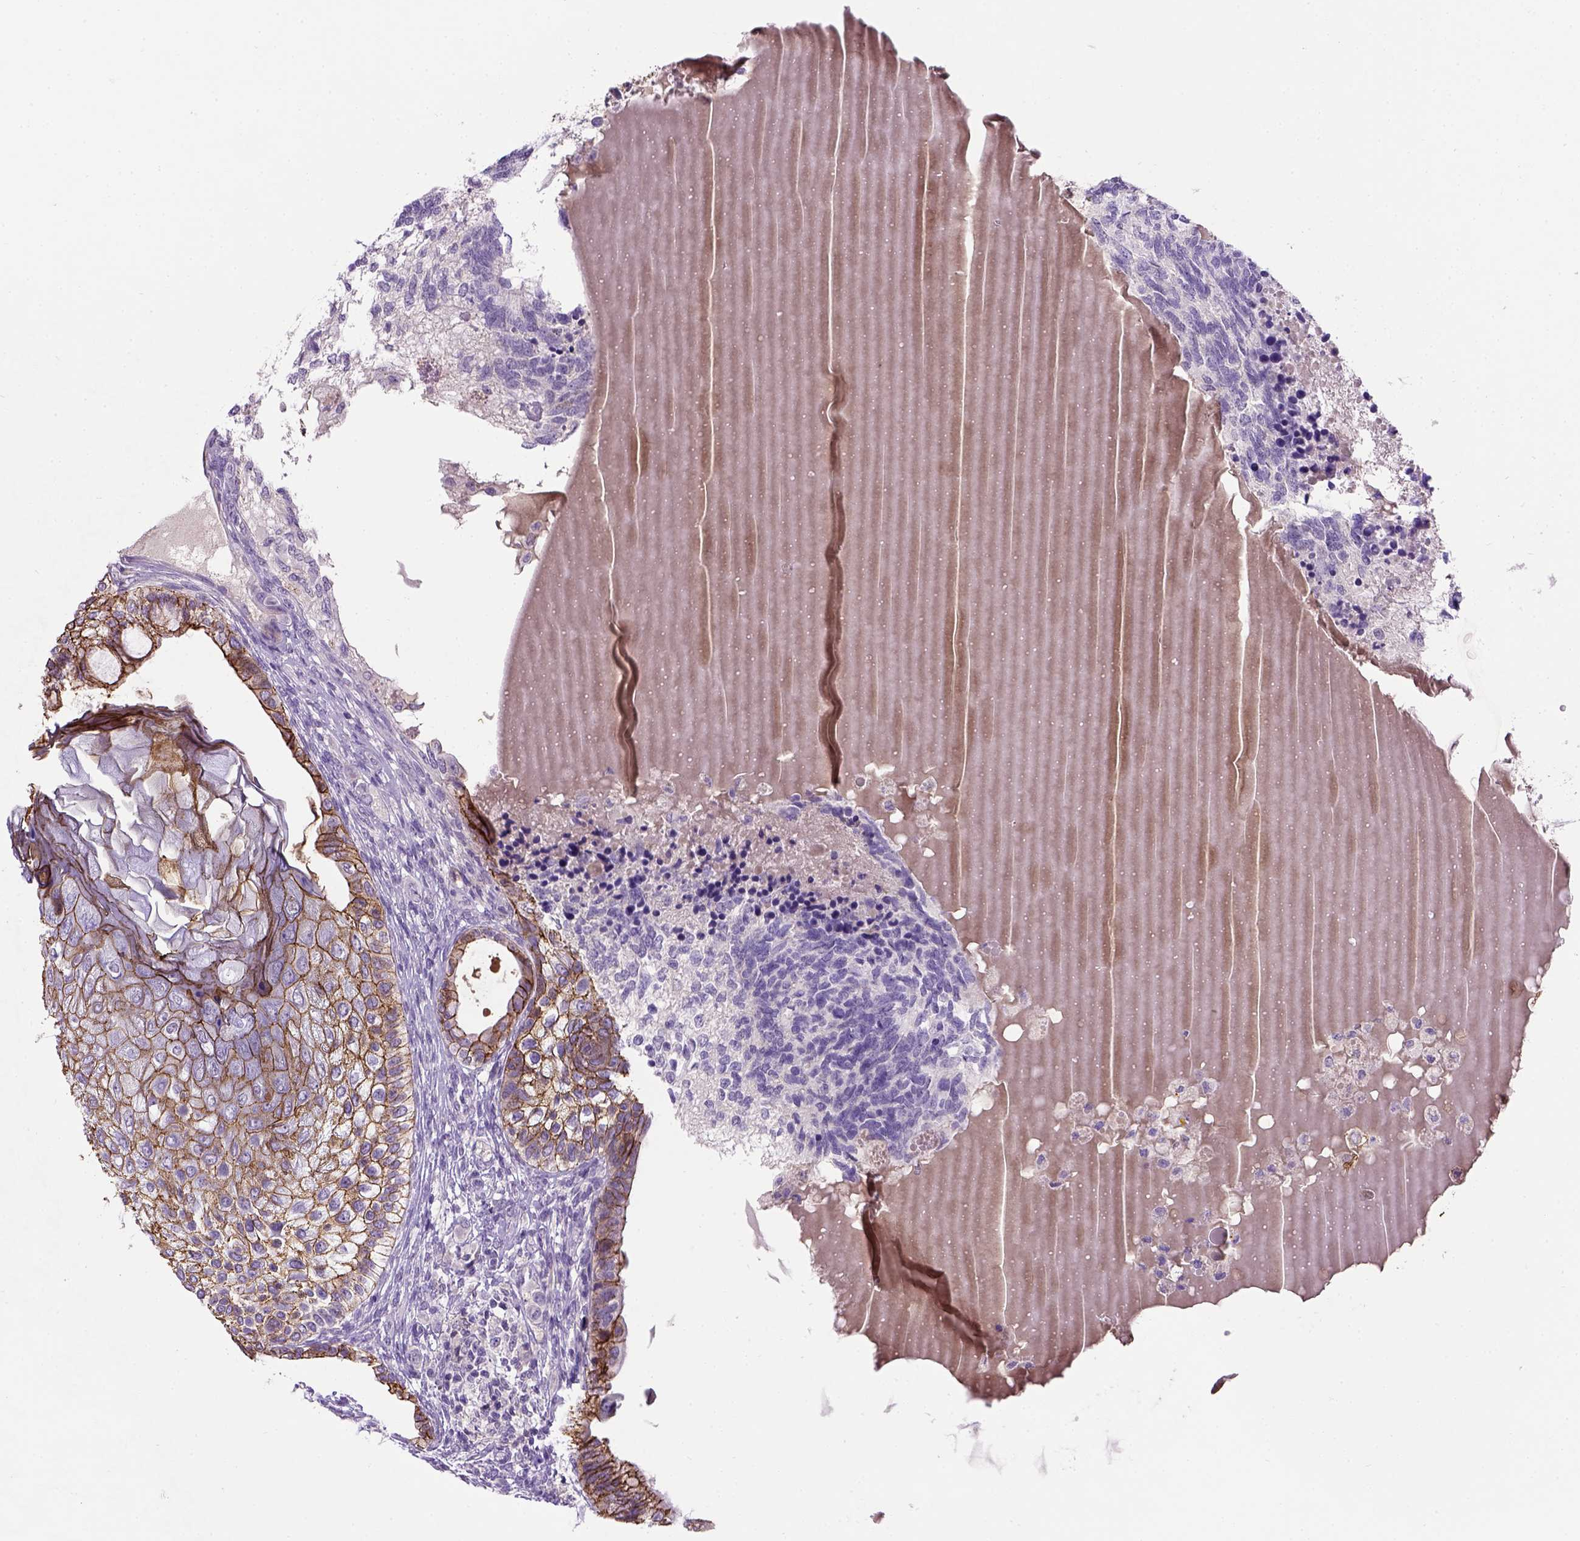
{"staining": {"intensity": "moderate", "quantity": ">75%", "location": "cytoplasmic/membranous"}, "tissue": "testis cancer", "cell_type": "Tumor cells", "image_type": "cancer", "snomed": [{"axis": "morphology", "description": "Seminoma, NOS"}, {"axis": "morphology", "description": "Carcinoma, Embryonal, NOS"}, {"axis": "topography", "description": "Testis"}], "caption": "Immunohistochemistry (IHC) image of neoplastic tissue: testis seminoma stained using IHC displays medium levels of moderate protein expression localized specifically in the cytoplasmic/membranous of tumor cells, appearing as a cytoplasmic/membranous brown color.", "gene": "CDH1", "patient": {"sex": "male", "age": 41}}